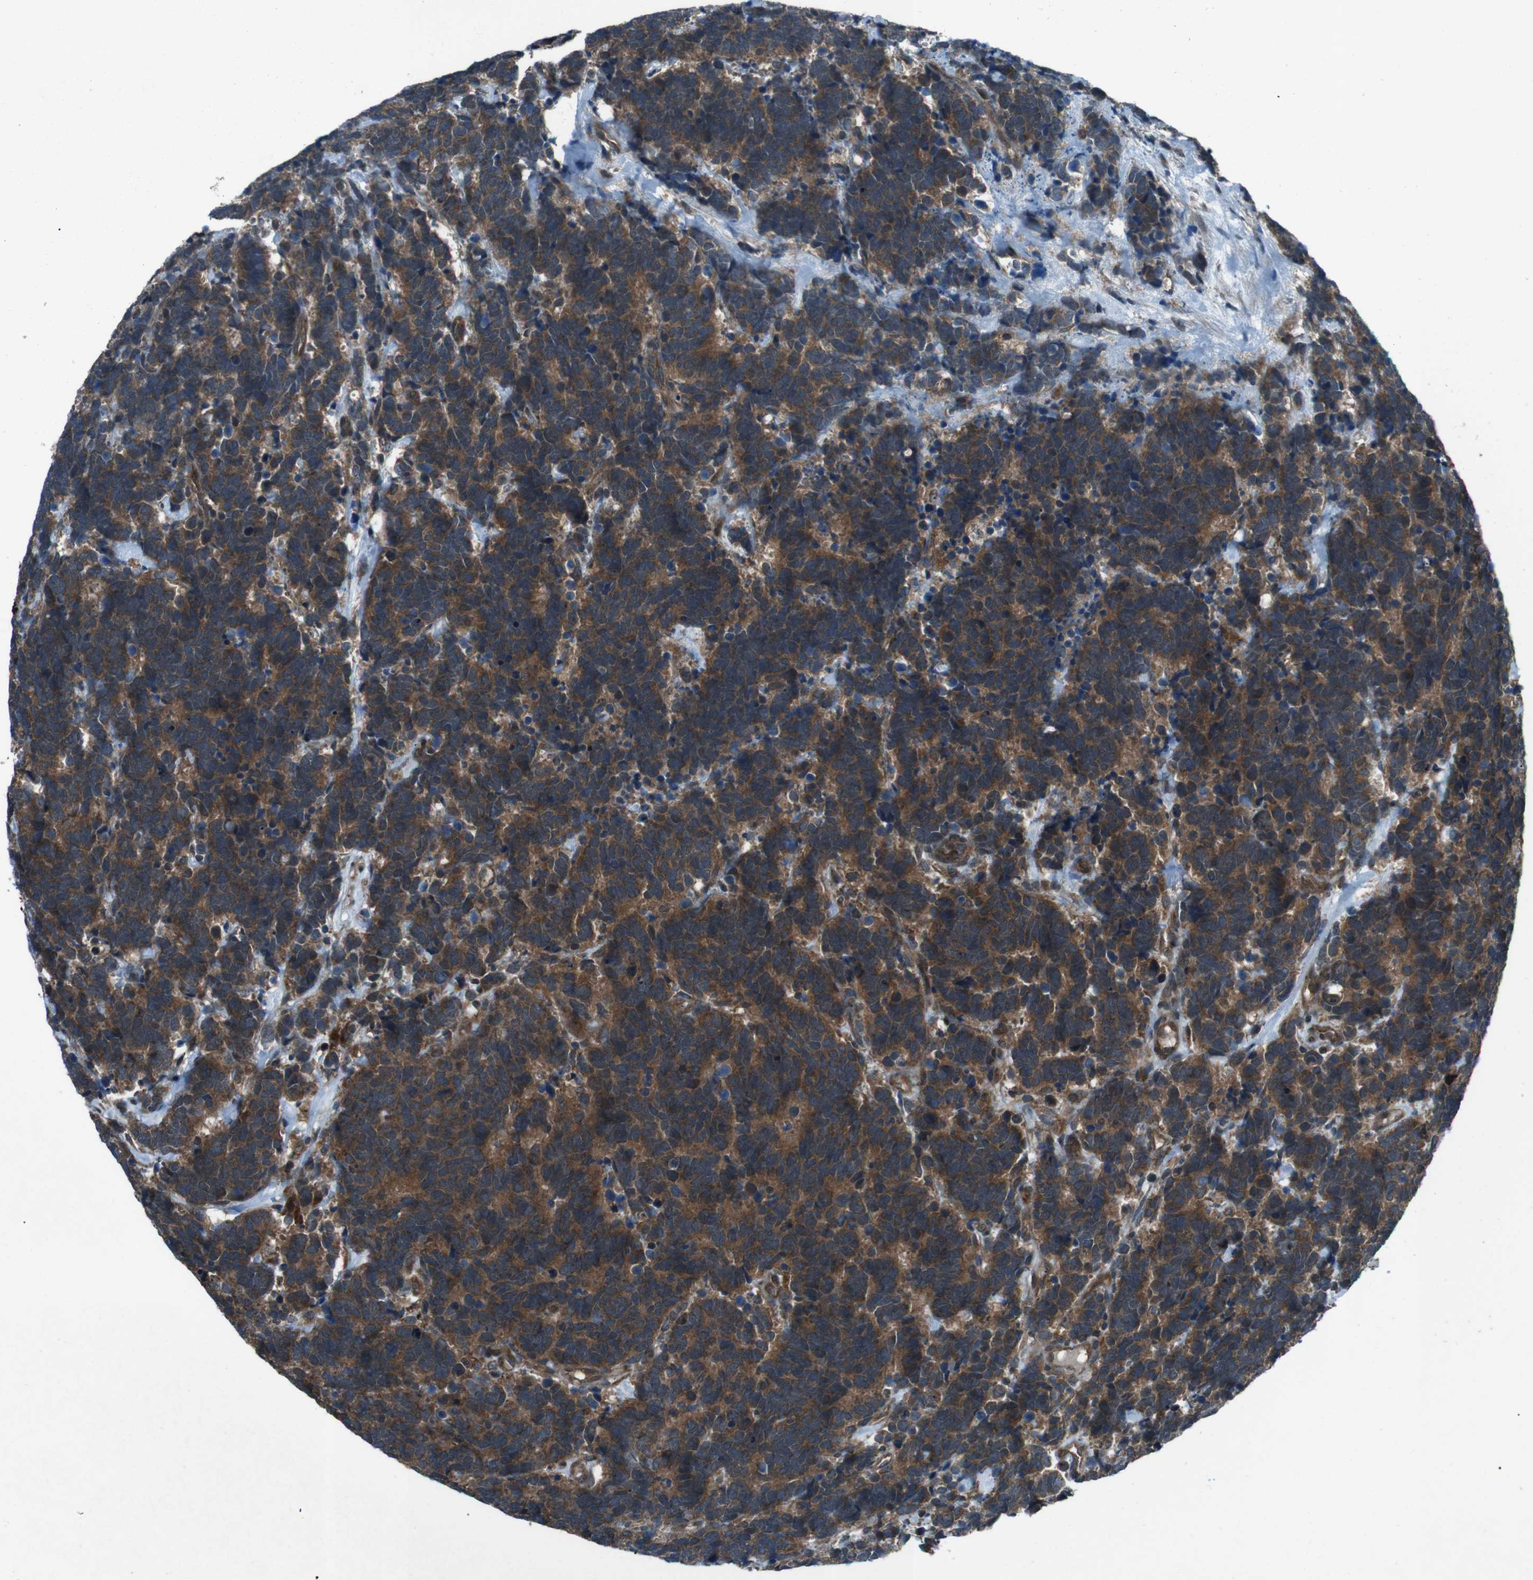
{"staining": {"intensity": "strong", "quantity": ">75%", "location": "cytoplasmic/membranous"}, "tissue": "carcinoid", "cell_type": "Tumor cells", "image_type": "cancer", "snomed": [{"axis": "morphology", "description": "Carcinoma, NOS"}, {"axis": "morphology", "description": "Carcinoid, malignant, NOS"}, {"axis": "topography", "description": "Urinary bladder"}], "caption": "An IHC image of tumor tissue is shown. Protein staining in brown labels strong cytoplasmic/membranous positivity in carcinoid within tumor cells. Nuclei are stained in blue.", "gene": "SLC27A4", "patient": {"sex": "male", "age": 57}}